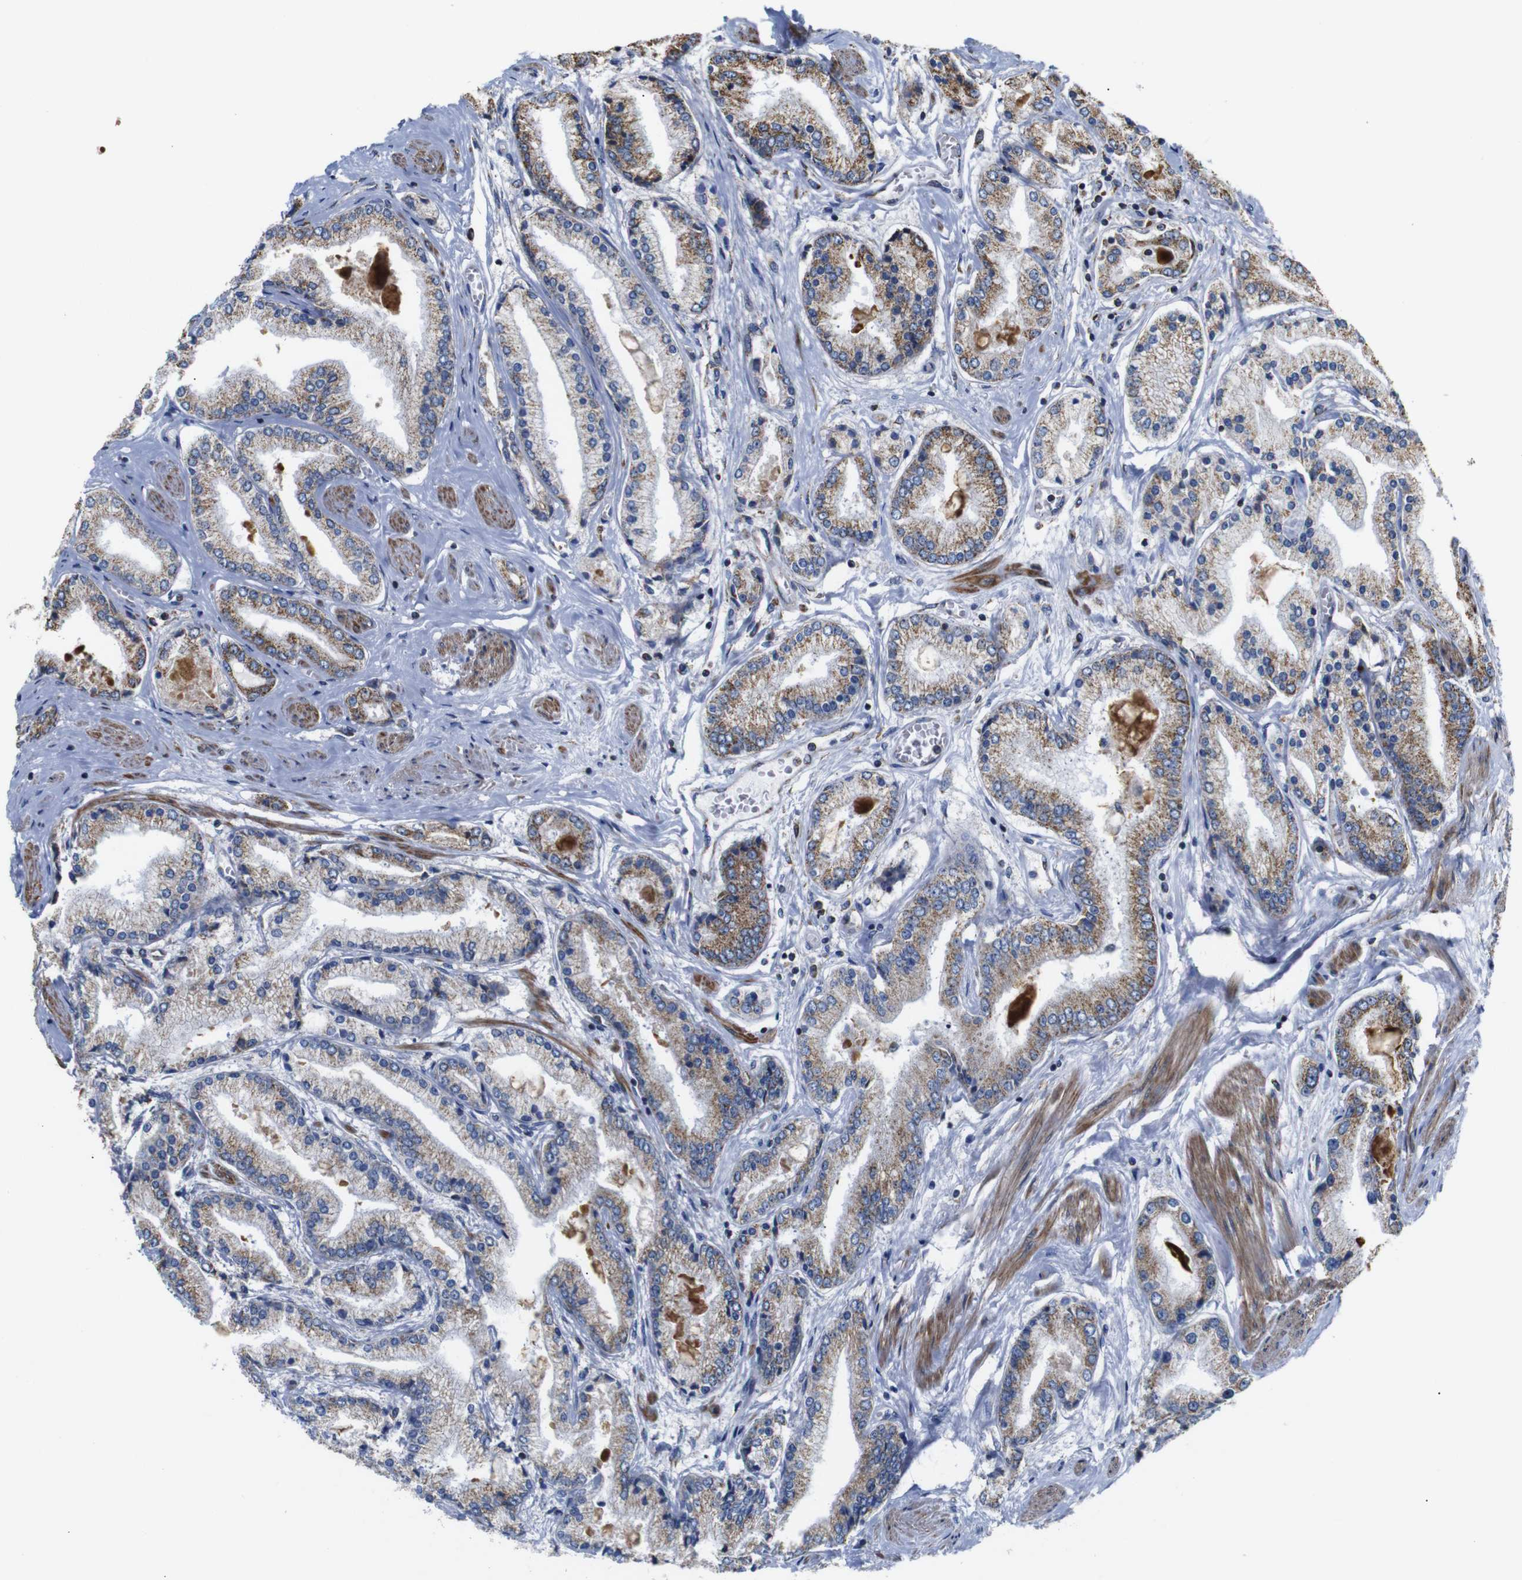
{"staining": {"intensity": "moderate", "quantity": "25%-75%", "location": "cytoplasmic/membranous"}, "tissue": "prostate cancer", "cell_type": "Tumor cells", "image_type": "cancer", "snomed": [{"axis": "morphology", "description": "Adenocarcinoma, High grade"}, {"axis": "topography", "description": "Prostate"}], "caption": "This histopathology image shows IHC staining of prostate cancer (adenocarcinoma (high-grade)), with medium moderate cytoplasmic/membranous staining in approximately 25%-75% of tumor cells.", "gene": "FAM171B", "patient": {"sex": "male", "age": 59}}